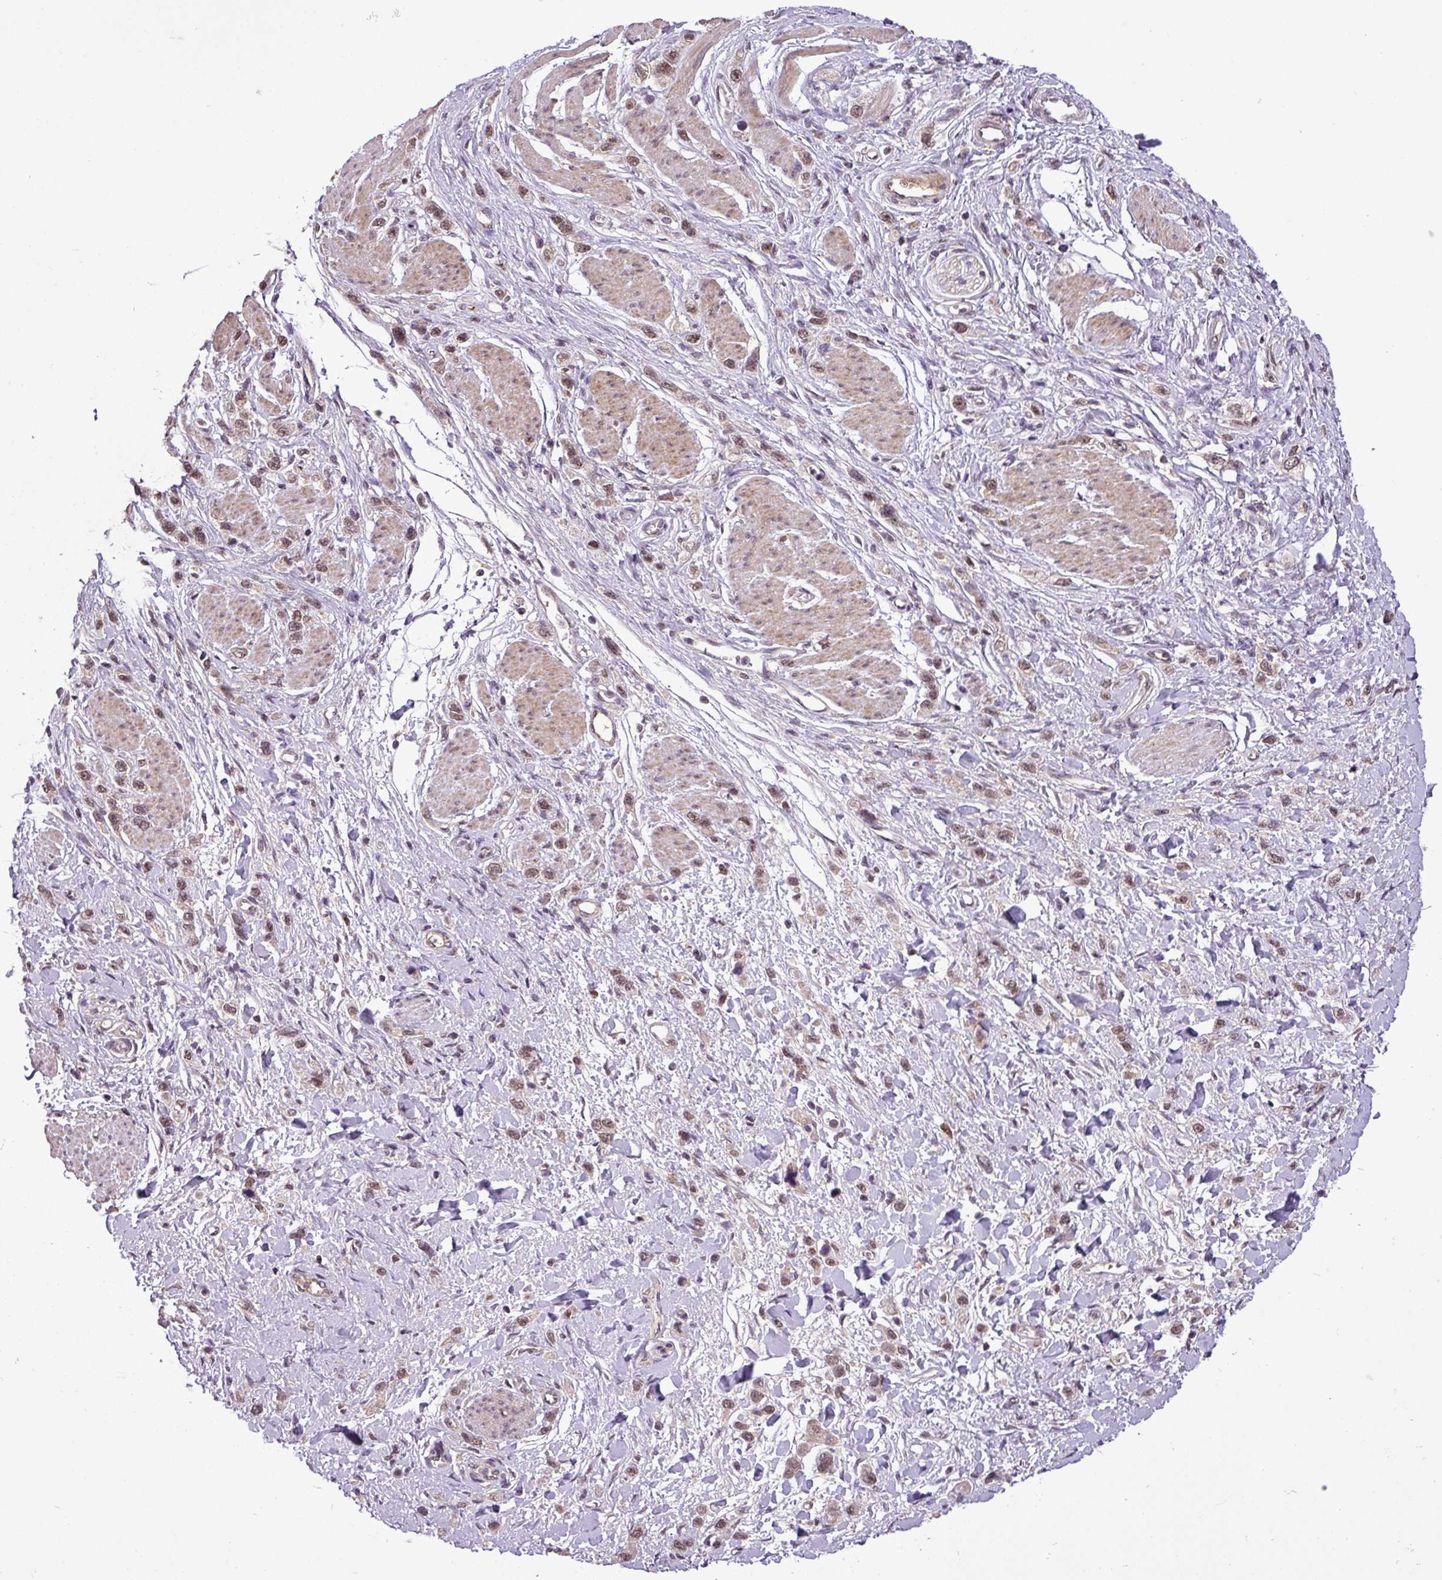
{"staining": {"intensity": "moderate", "quantity": ">75%", "location": "nuclear"}, "tissue": "stomach cancer", "cell_type": "Tumor cells", "image_type": "cancer", "snomed": [{"axis": "morphology", "description": "Adenocarcinoma, NOS"}, {"axis": "topography", "description": "Stomach"}], "caption": "Protein expression analysis of human stomach cancer (adenocarcinoma) reveals moderate nuclear positivity in approximately >75% of tumor cells. Immunohistochemistry stains the protein in brown and the nuclei are stained blue.", "gene": "MFHAS1", "patient": {"sex": "female", "age": 65}}